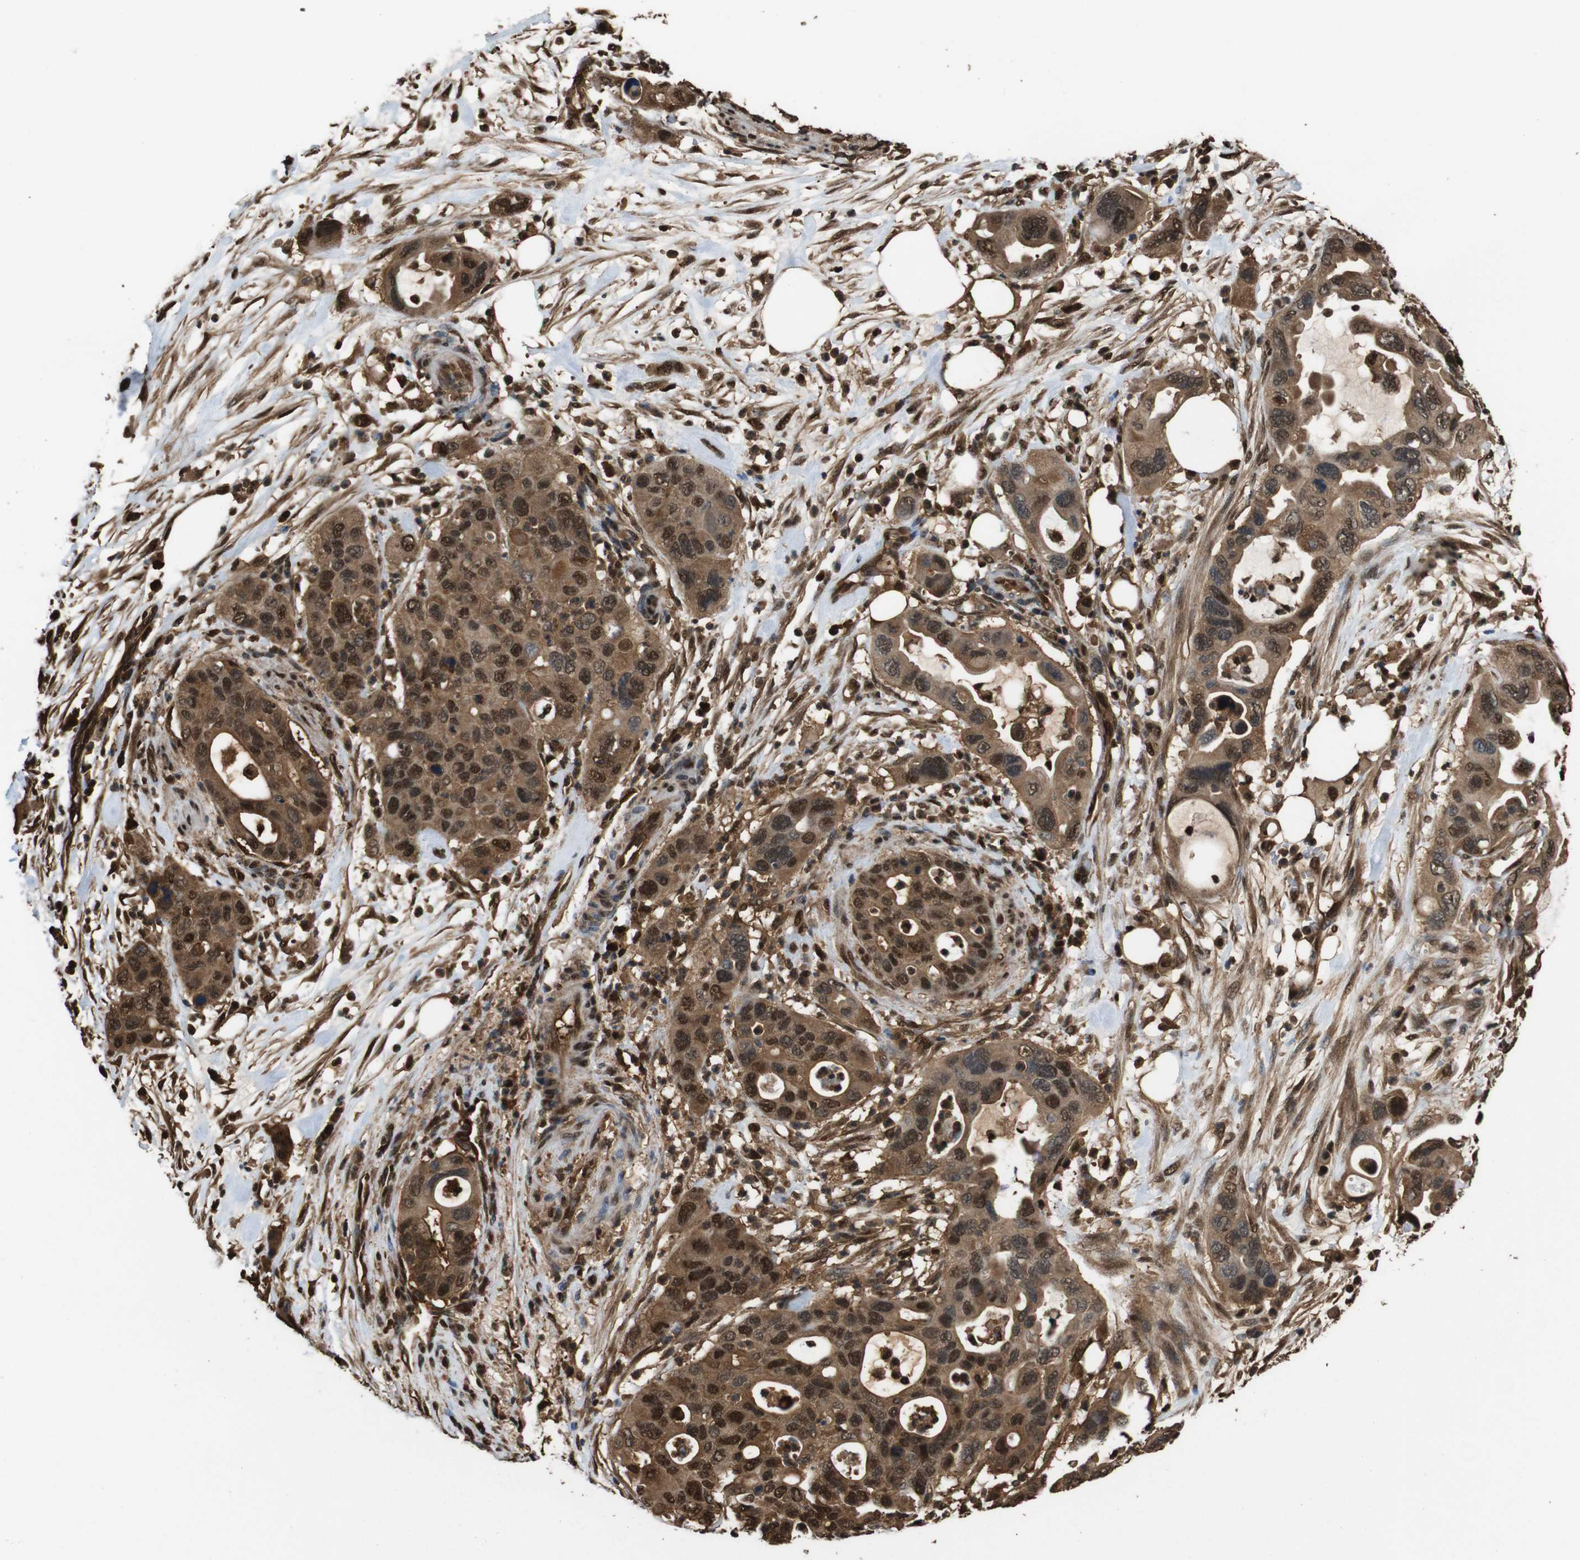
{"staining": {"intensity": "strong", "quantity": ">75%", "location": "cytoplasmic/membranous,nuclear"}, "tissue": "pancreatic cancer", "cell_type": "Tumor cells", "image_type": "cancer", "snomed": [{"axis": "morphology", "description": "Adenocarcinoma, NOS"}, {"axis": "topography", "description": "Pancreas"}], "caption": "Pancreatic cancer (adenocarcinoma) stained with immunohistochemistry (IHC) demonstrates strong cytoplasmic/membranous and nuclear positivity in approximately >75% of tumor cells.", "gene": "VCP", "patient": {"sex": "female", "age": 71}}